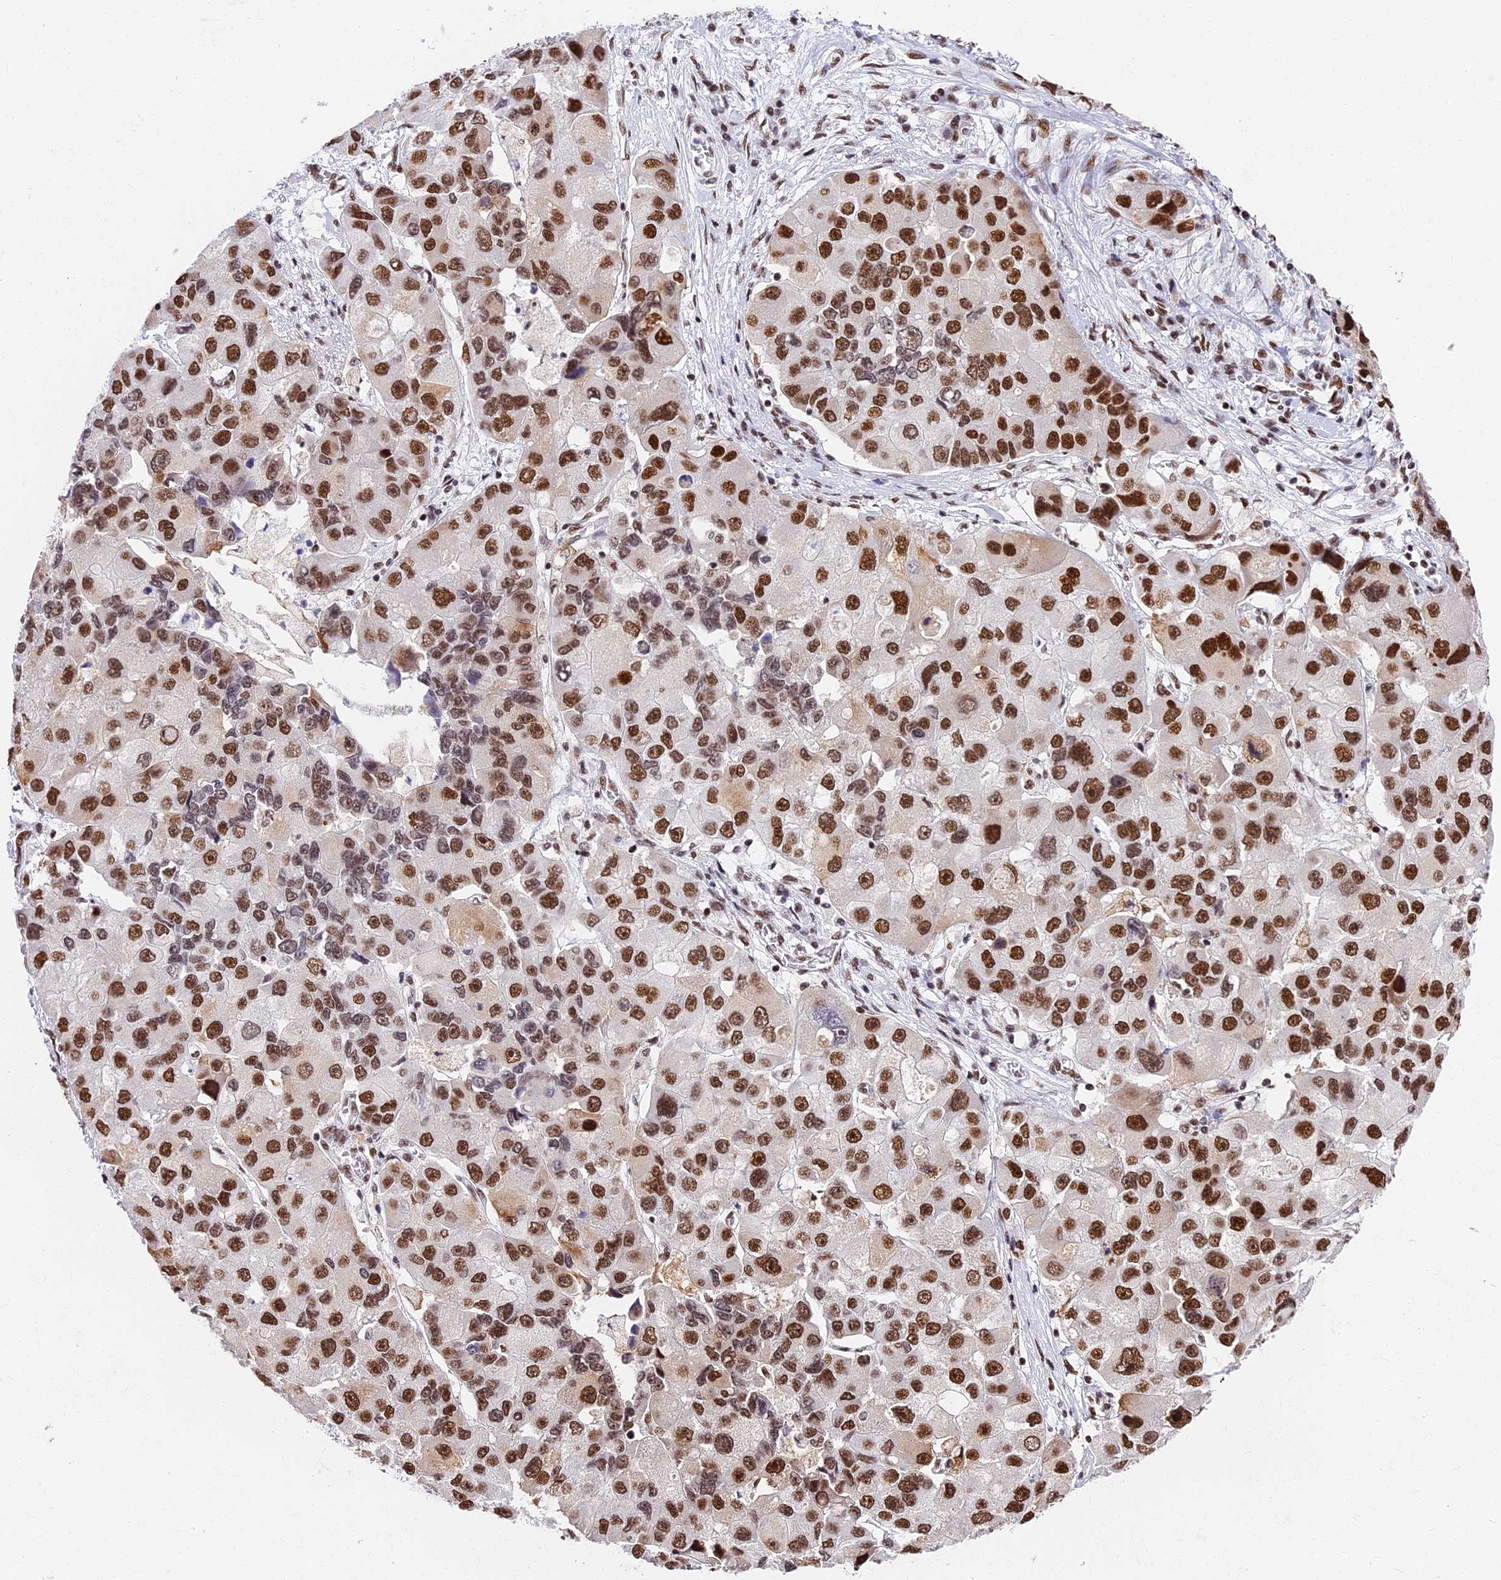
{"staining": {"intensity": "strong", "quantity": ">75%", "location": "nuclear"}, "tissue": "lung cancer", "cell_type": "Tumor cells", "image_type": "cancer", "snomed": [{"axis": "morphology", "description": "Adenocarcinoma, NOS"}, {"axis": "topography", "description": "Lung"}], "caption": "Lung cancer (adenocarcinoma) stained with a protein marker displays strong staining in tumor cells.", "gene": "SBNO1", "patient": {"sex": "female", "age": 54}}